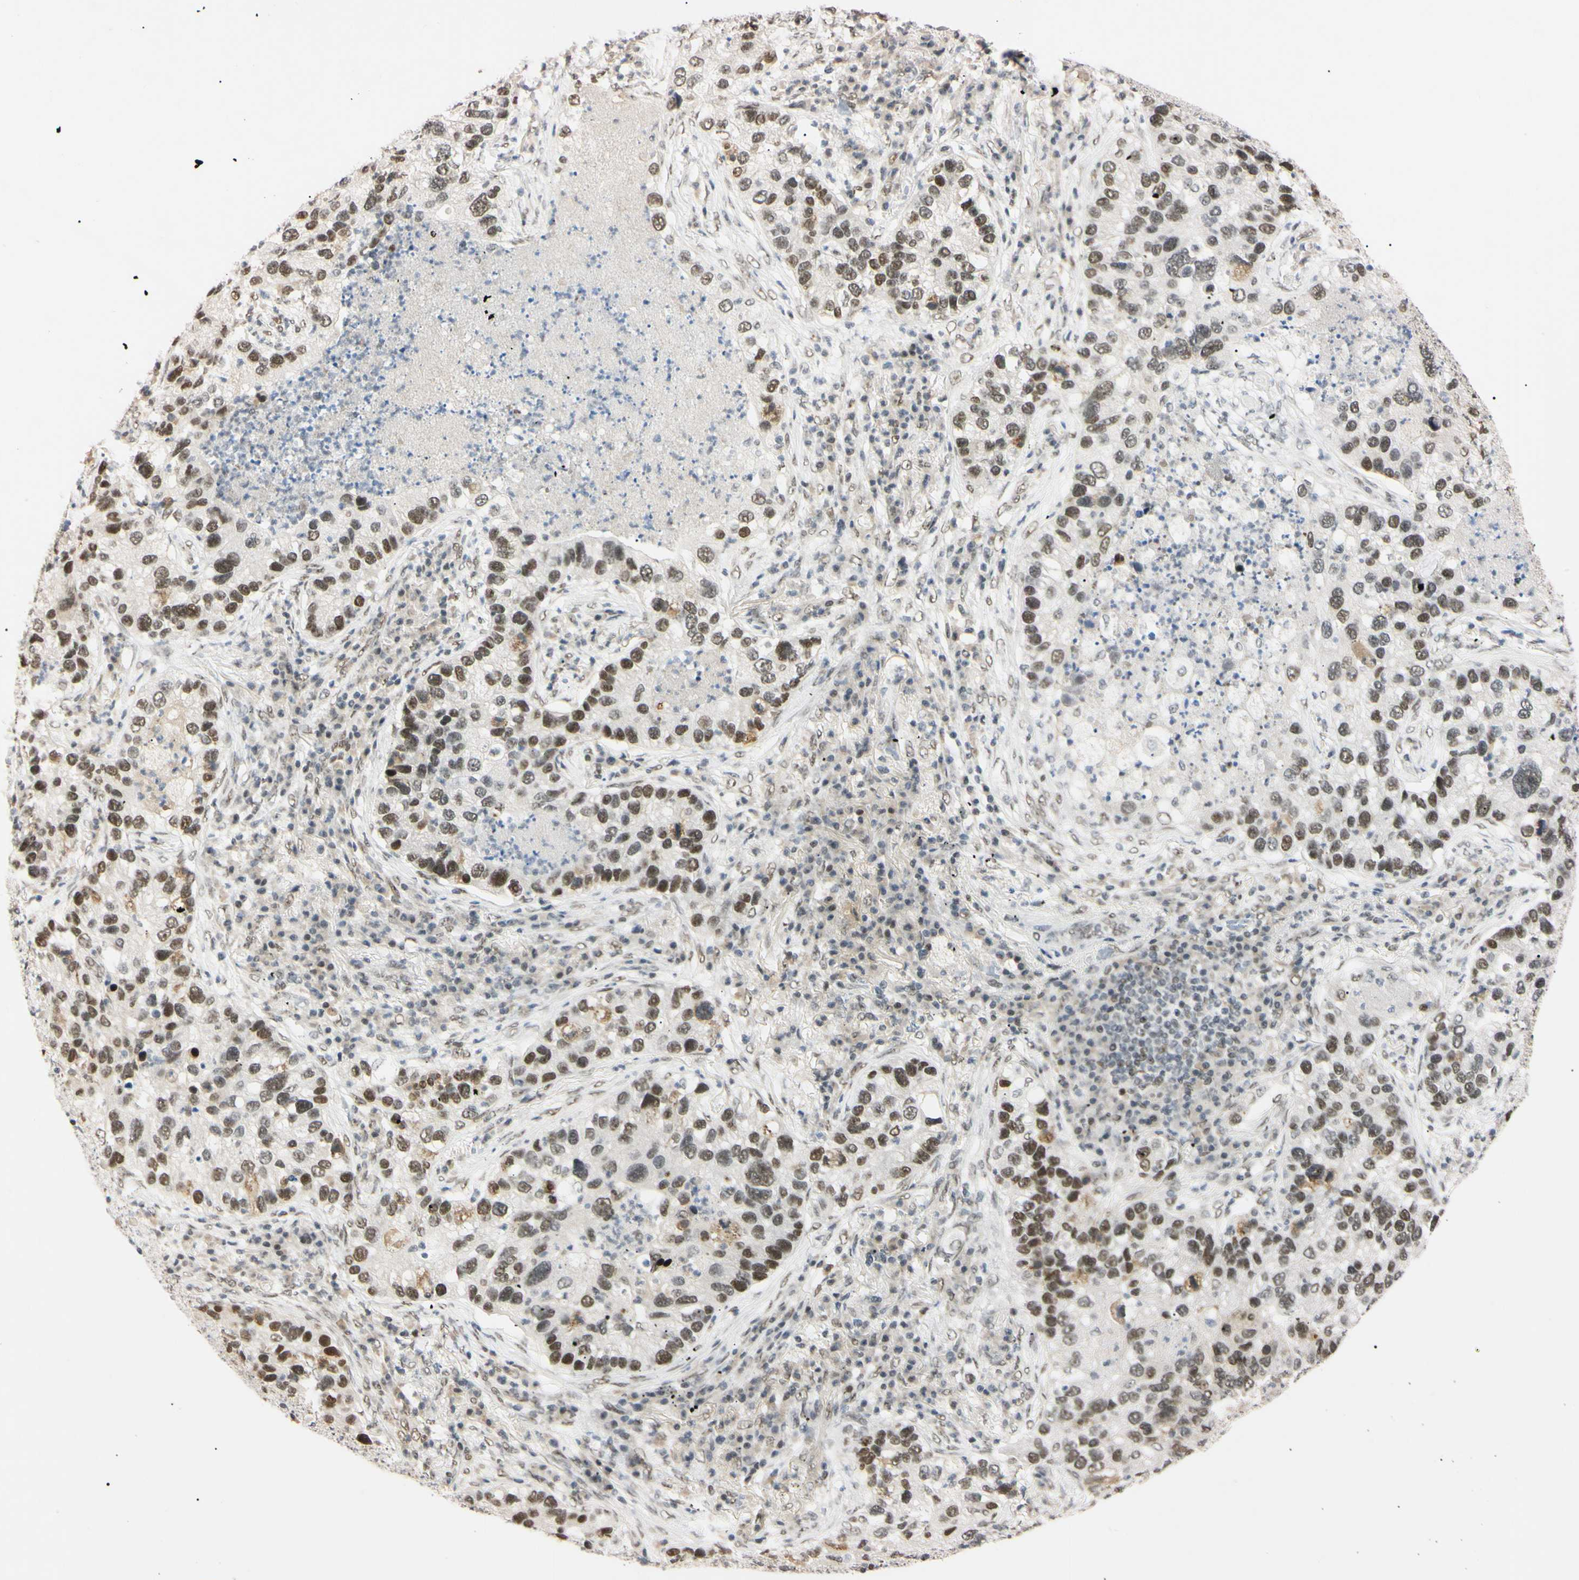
{"staining": {"intensity": "moderate", "quantity": ">75%", "location": "nuclear"}, "tissue": "lung cancer", "cell_type": "Tumor cells", "image_type": "cancer", "snomed": [{"axis": "morphology", "description": "Normal tissue, NOS"}, {"axis": "morphology", "description": "Adenocarcinoma, NOS"}, {"axis": "topography", "description": "Bronchus"}, {"axis": "topography", "description": "Lung"}], "caption": "A micrograph of human lung adenocarcinoma stained for a protein demonstrates moderate nuclear brown staining in tumor cells.", "gene": "ZNF134", "patient": {"sex": "male", "age": 54}}